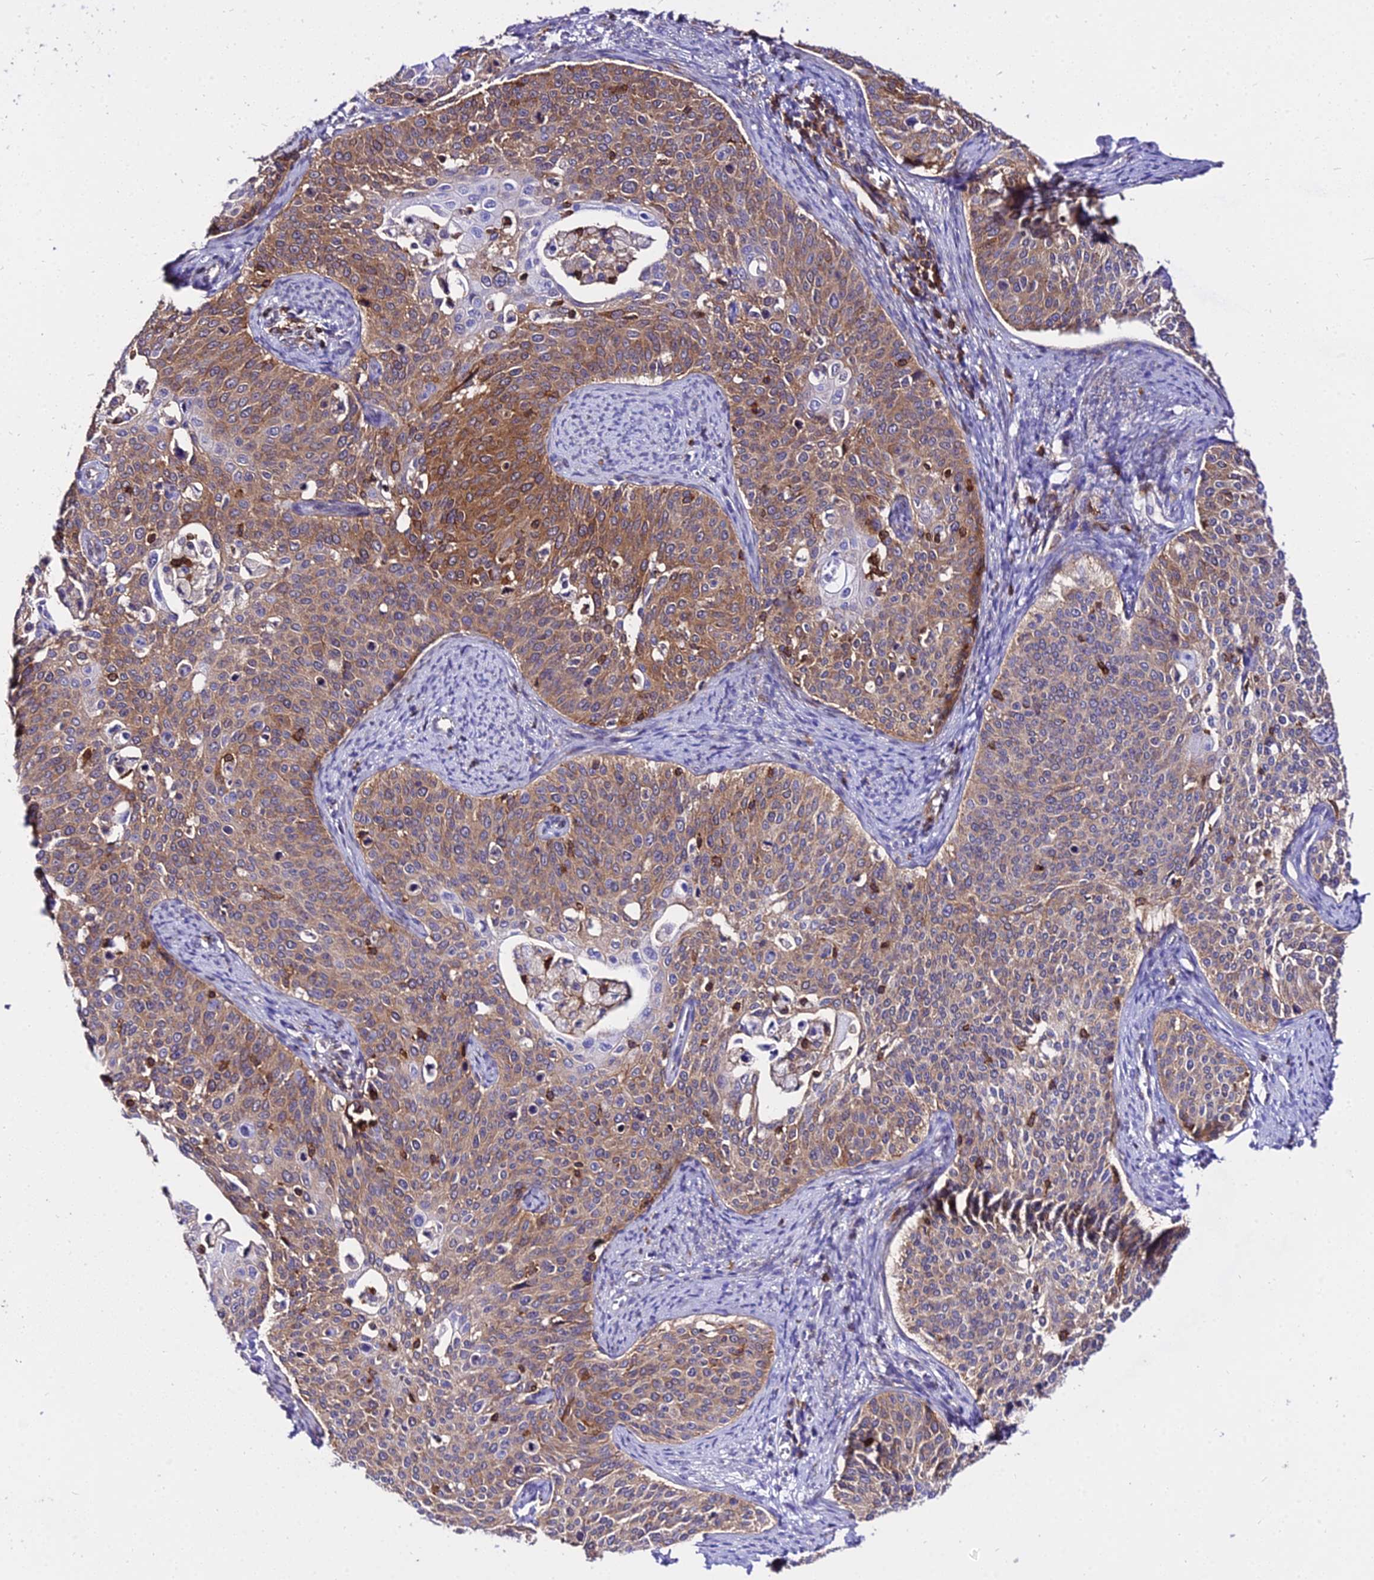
{"staining": {"intensity": "moderate", "quantity": ">75%", "location": "cytoplasmic/membranous"}, "tissue": "cervical cancer", "cell_type": "Tumor cells", "image_type": "cancer", "snomed": [{"axis": "morphology", "description": "Squamous cell carcinoma, NOS"}, {"axis": "topography", "description": "Cervix"}], "caption": "Squamous cell carcinoma (cervical) was stained to show a protein in brown. There is medium levels of moderate cytoplasmic/membranous positivity in about >75% of tumor cells. (DAB IHC with brightfield microscopy, high magnification).", "gene": "CSRP1", "patient": {"sex": "female", "age": 44}}